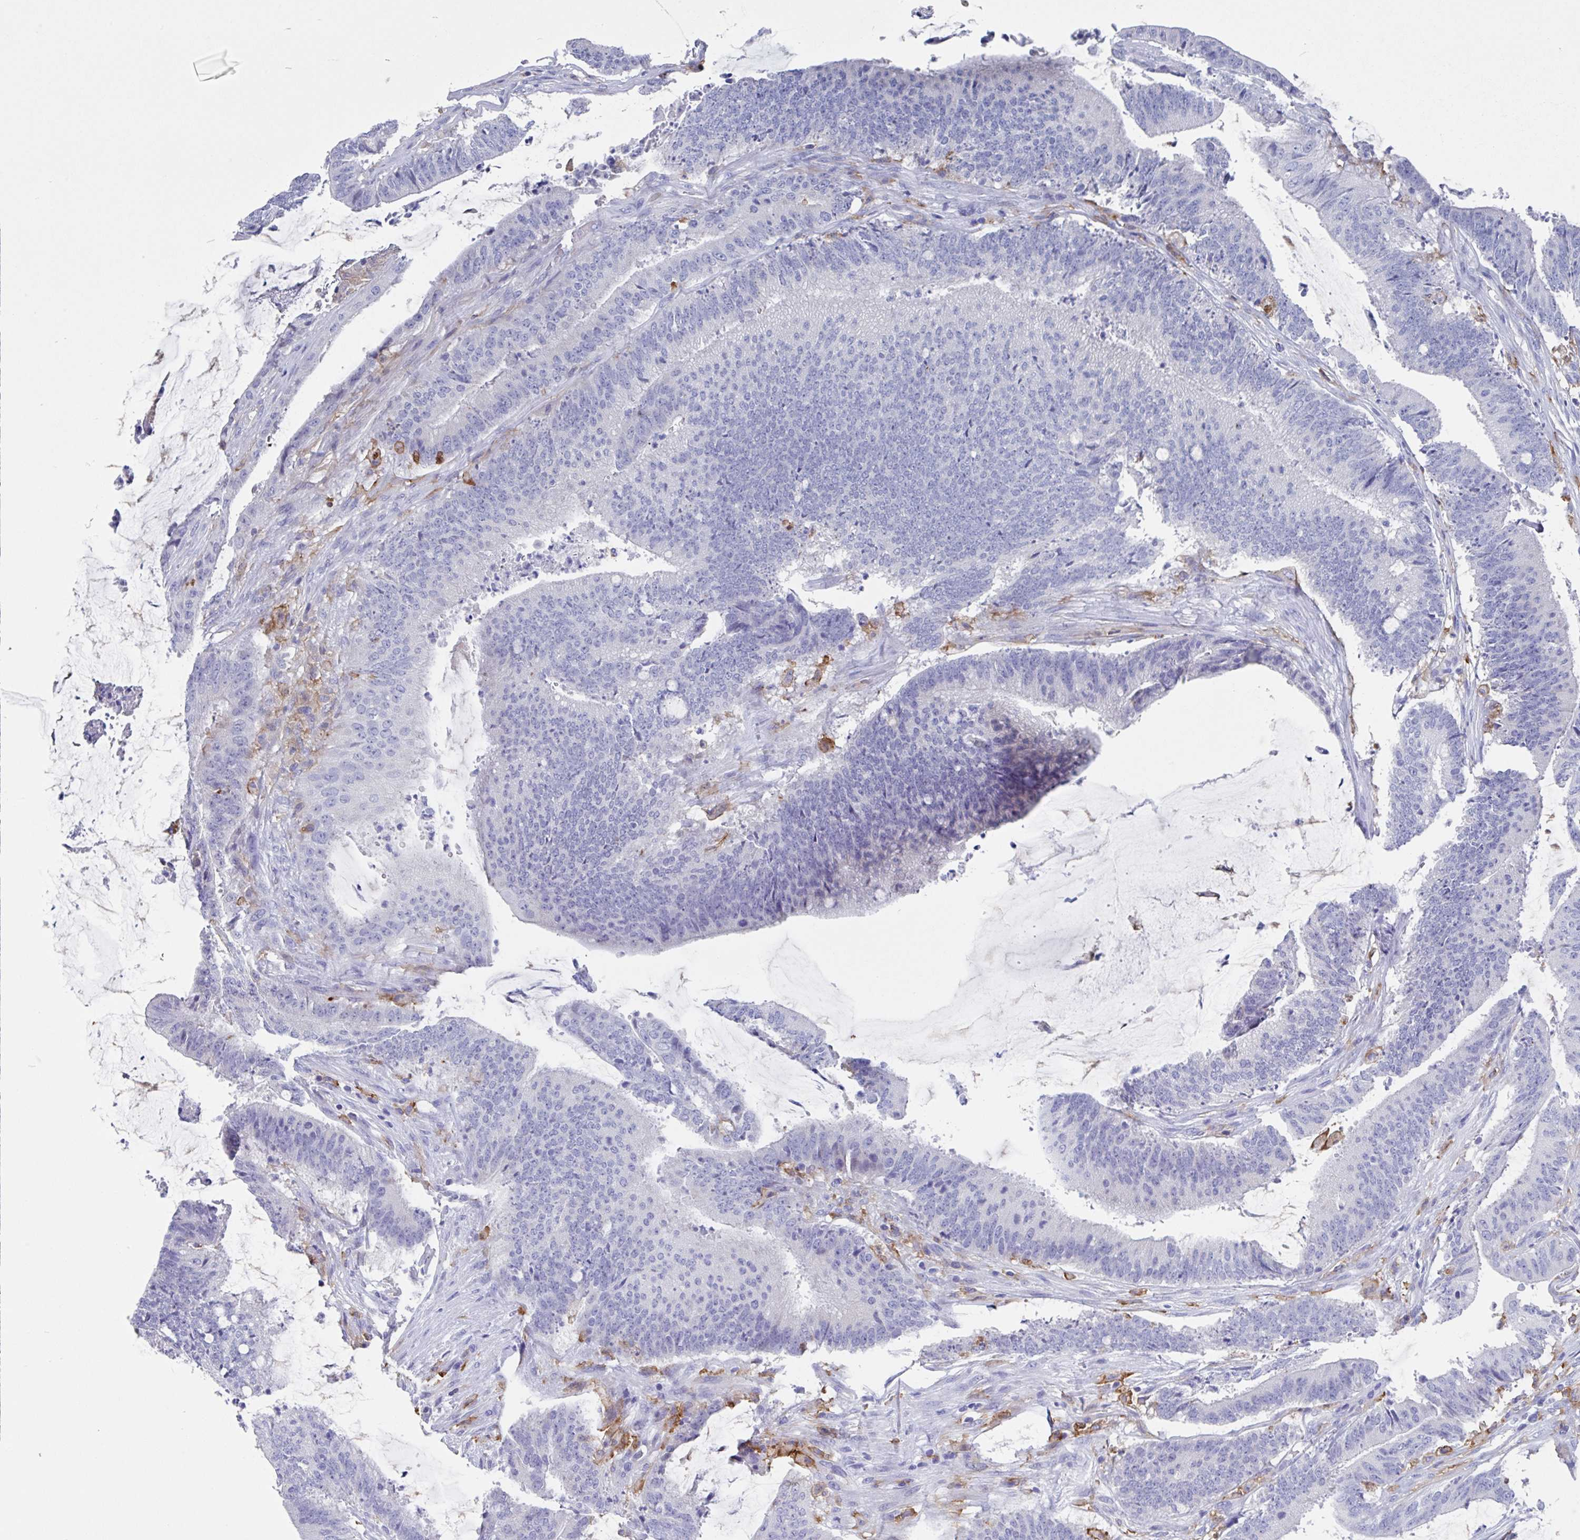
{"staining": {"intensity": "negative", "quantity": "none", "location": "none"}, "tissue": "colorectal cancer", "cell_type": "Tumor cells", "image_type": "cancer", "snomed": [{"axis": "morphology", "description": "Adenocarcinoma, NOS"}, {"axis": "topography", "description": "Colon"}], "caption": "Tumor cells show no significant positivity in colorectal cancer.", "gene": "FCGR3A", "patient": {"sex": "female", "age": 43}}